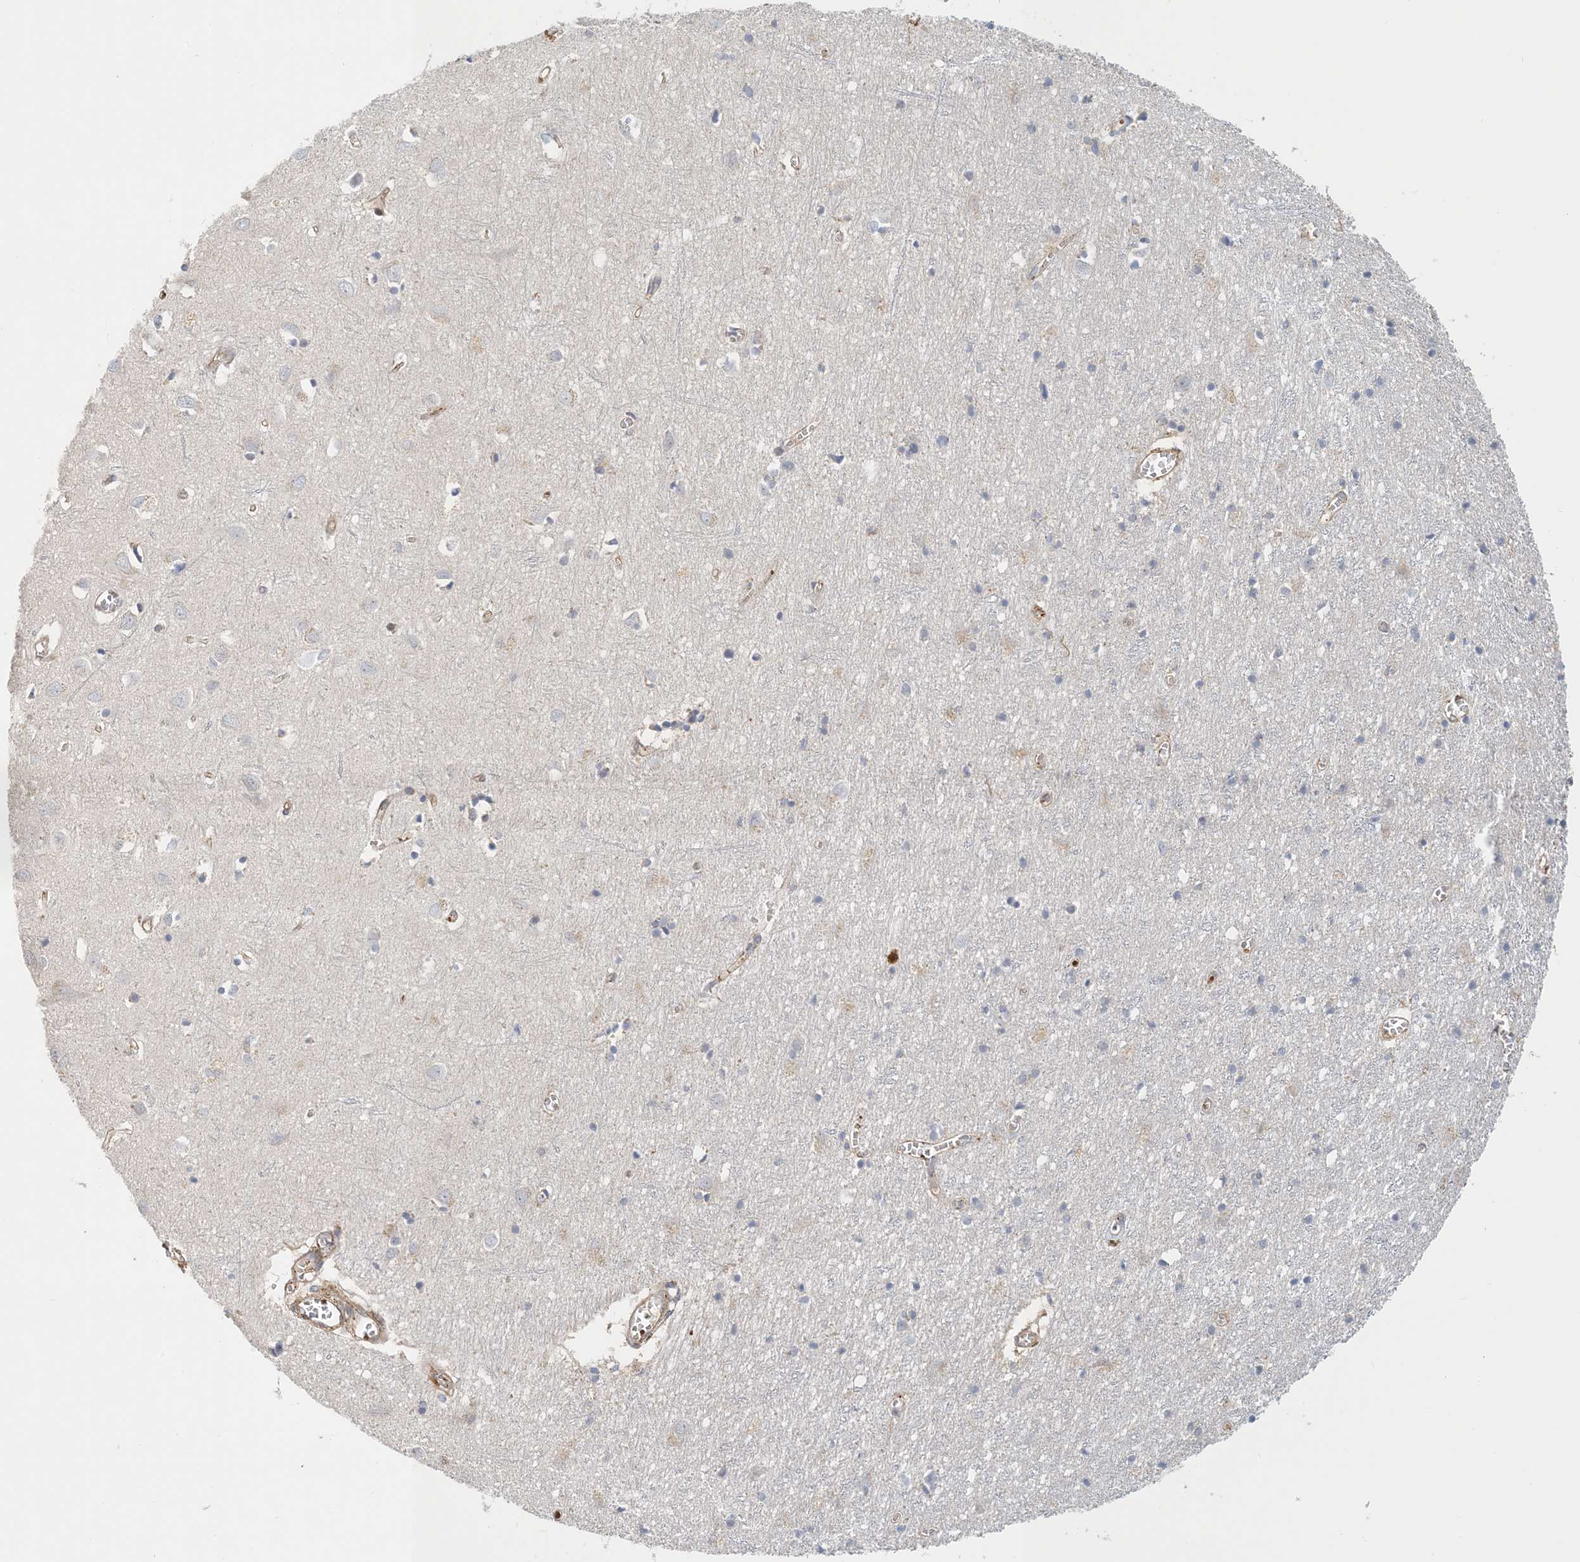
{"staining": {"intensity": "moderate", "quantity": "25%-75%", "location": "cytoplasmic/membranous"}, "tissue": "cerebral cortex", "cell_type": "Endothelial cells", "image_type": "normal", "snomed": [{"axis": "morphology", "description": "Normal tissue, NOS"}, {"axis": "topography", "description": "Cerebral cortex"}], "caption": "Endothelial cells demonstrate medium levels of moderate cytoplasmic/membranous positivity in about 25%-75% of cells in normal human cerebral cortex.", "gene": "MAPKBP1", "patient": {"sex": "female", "age": 64}}